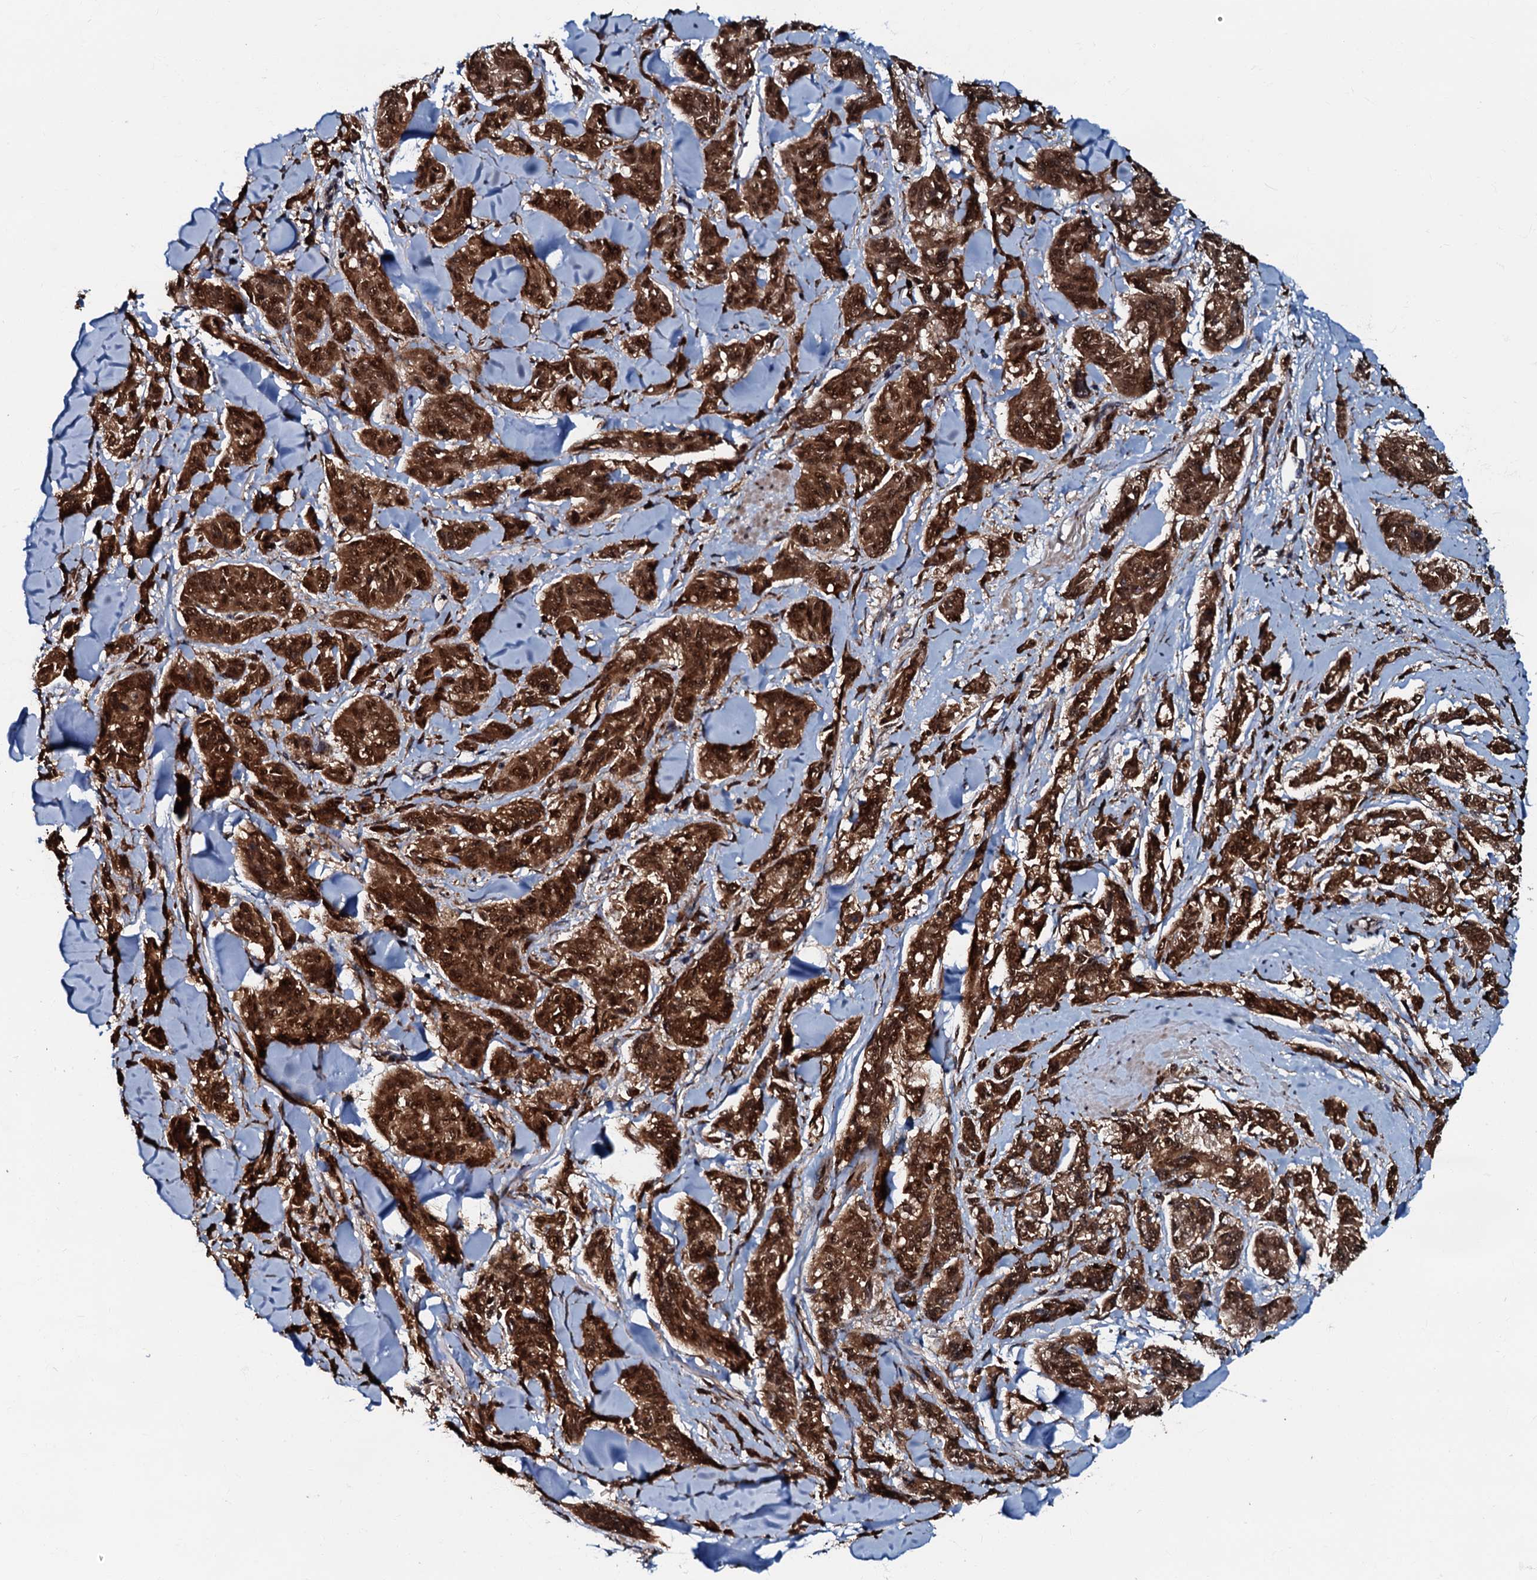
{"staining": {"intensity": "strong", "quantity": ">75%", "location": "cytoplasmic/membranous,nuclear"}, "tissue": "melanoma", "cell_type": "Tumor cells", "image_type": "cancer", "snomed": [{"axis": "morphology", "description": "Malignant melanoma, NOS"}, {"axis": "topography", "description": "Skin"}], "caption": "Approximately >75% of tumor cells in malignant melanoma display strong cytoplasmic/membranous and nuclear protein expression as visualized by brown immunohistochemical staining.", "gene": "C18orf32", "patient": {"sex": "male", "age": 53}}